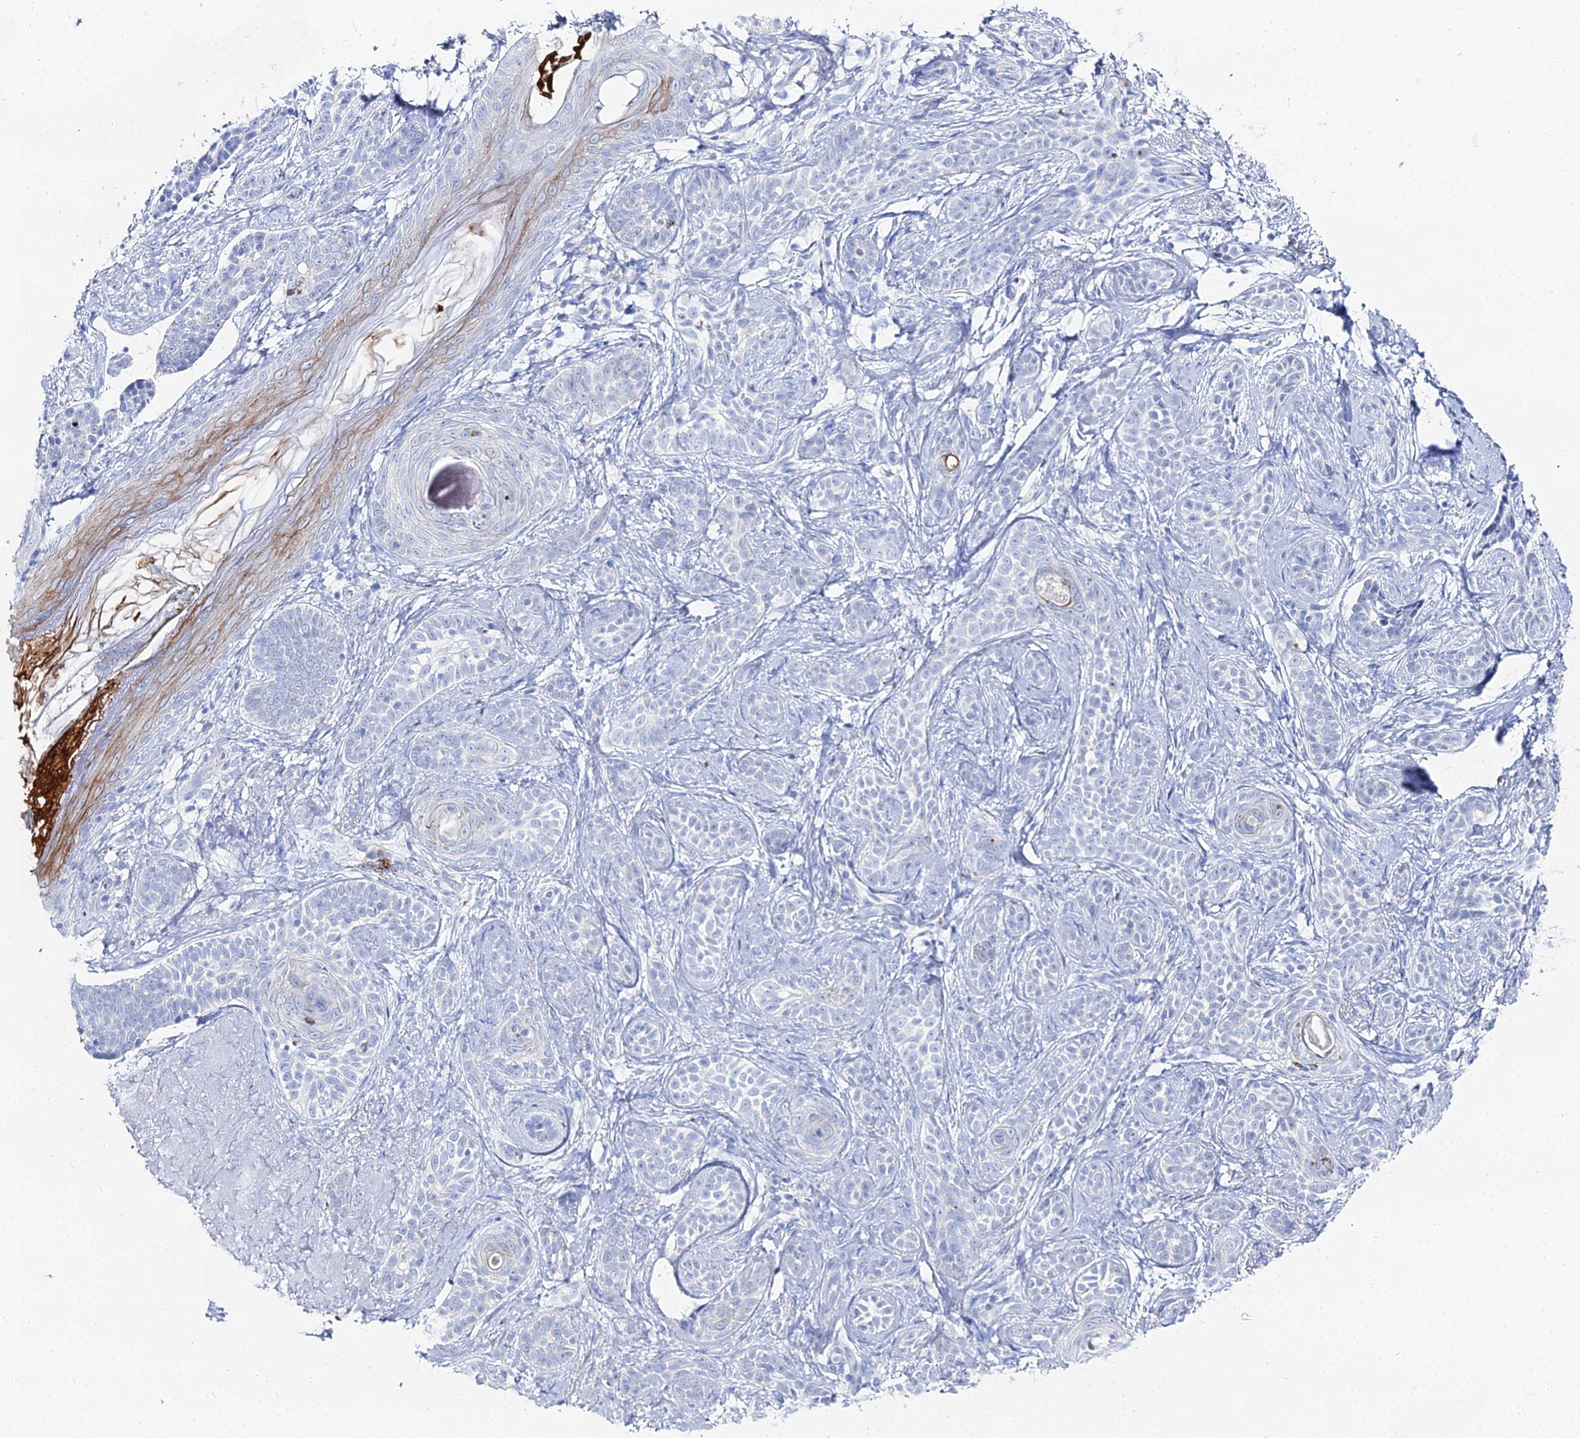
{"staining": {"intensity": "negative", "quantity": "none", "location": "none"}, "tissue": "skin cancer", "cell_type": "Tumor cells", "image_type": "cancer", "snomed": [{"axis": "morphology", "description": "Basal cell carcinoma"}, {"axis": "topography", "description": "Skin"}], "caption": "Micrograph shows no significant protein expression in tumor cells of basal cell carcinoma (skin). (DAB (3,3'-diaminobenzidine) IHC, high magnification).", "gene": "DHX34", "patient": {"sex": "male", "age": 71}}